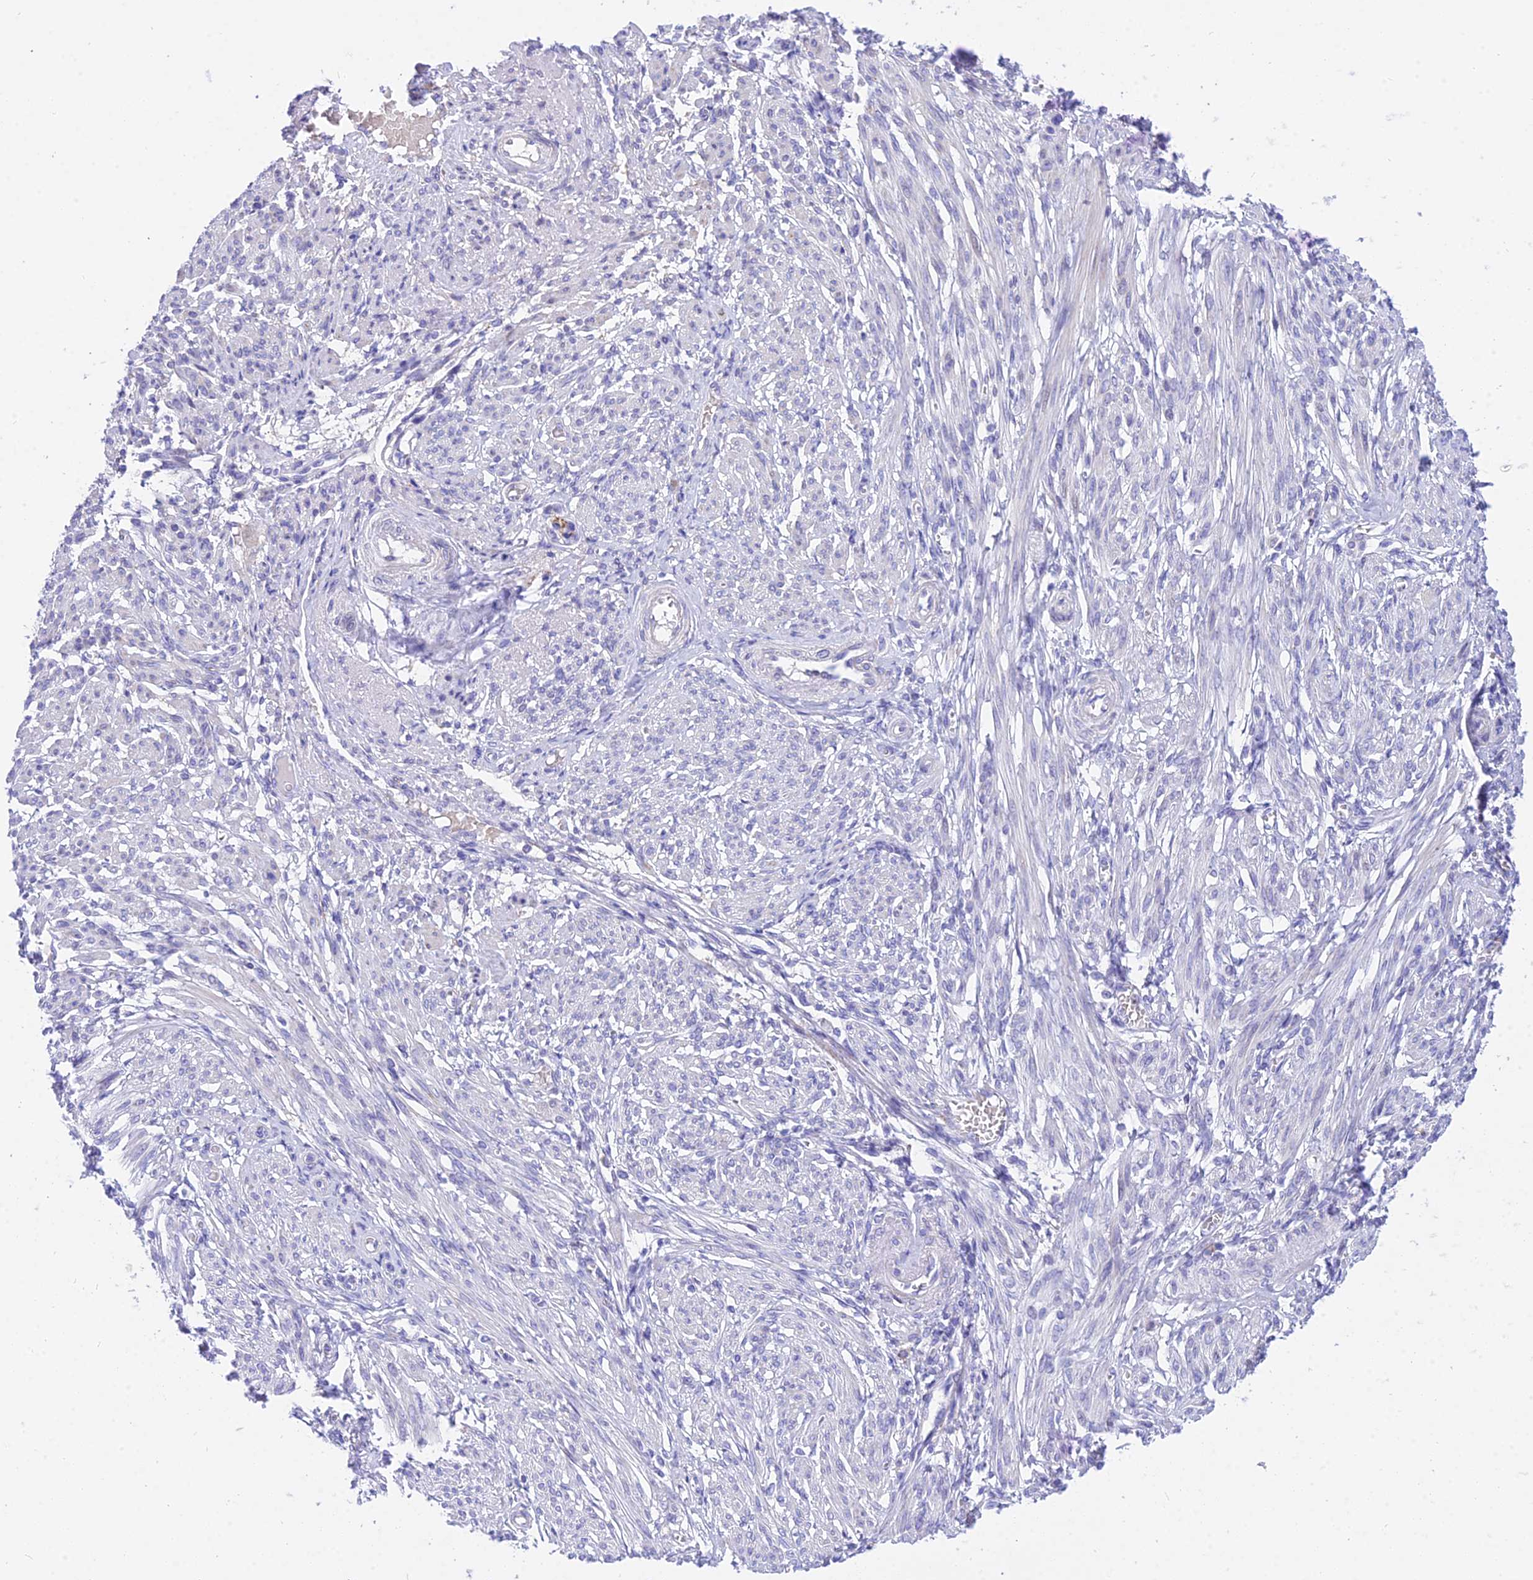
{"staining": {"intensity": "negative", "quantity": "none", "location": "none"}, "tissue": "smooth muscle", "cell_type": "Smooth muscle cells", "image_type": "normal", "snomed": [{"axis": "morphology", "description": "Normal tissue, NOS"}, {"axis": "topography", "description": "Smooth muscle"}], "caption": "Human smooth muscle stained for a protein using immunohistochemistry (IHC) displays no expression in smooth muscle cells.", "gene": "DEFB107A", "patient": {"sex": "female", "age": 39}}